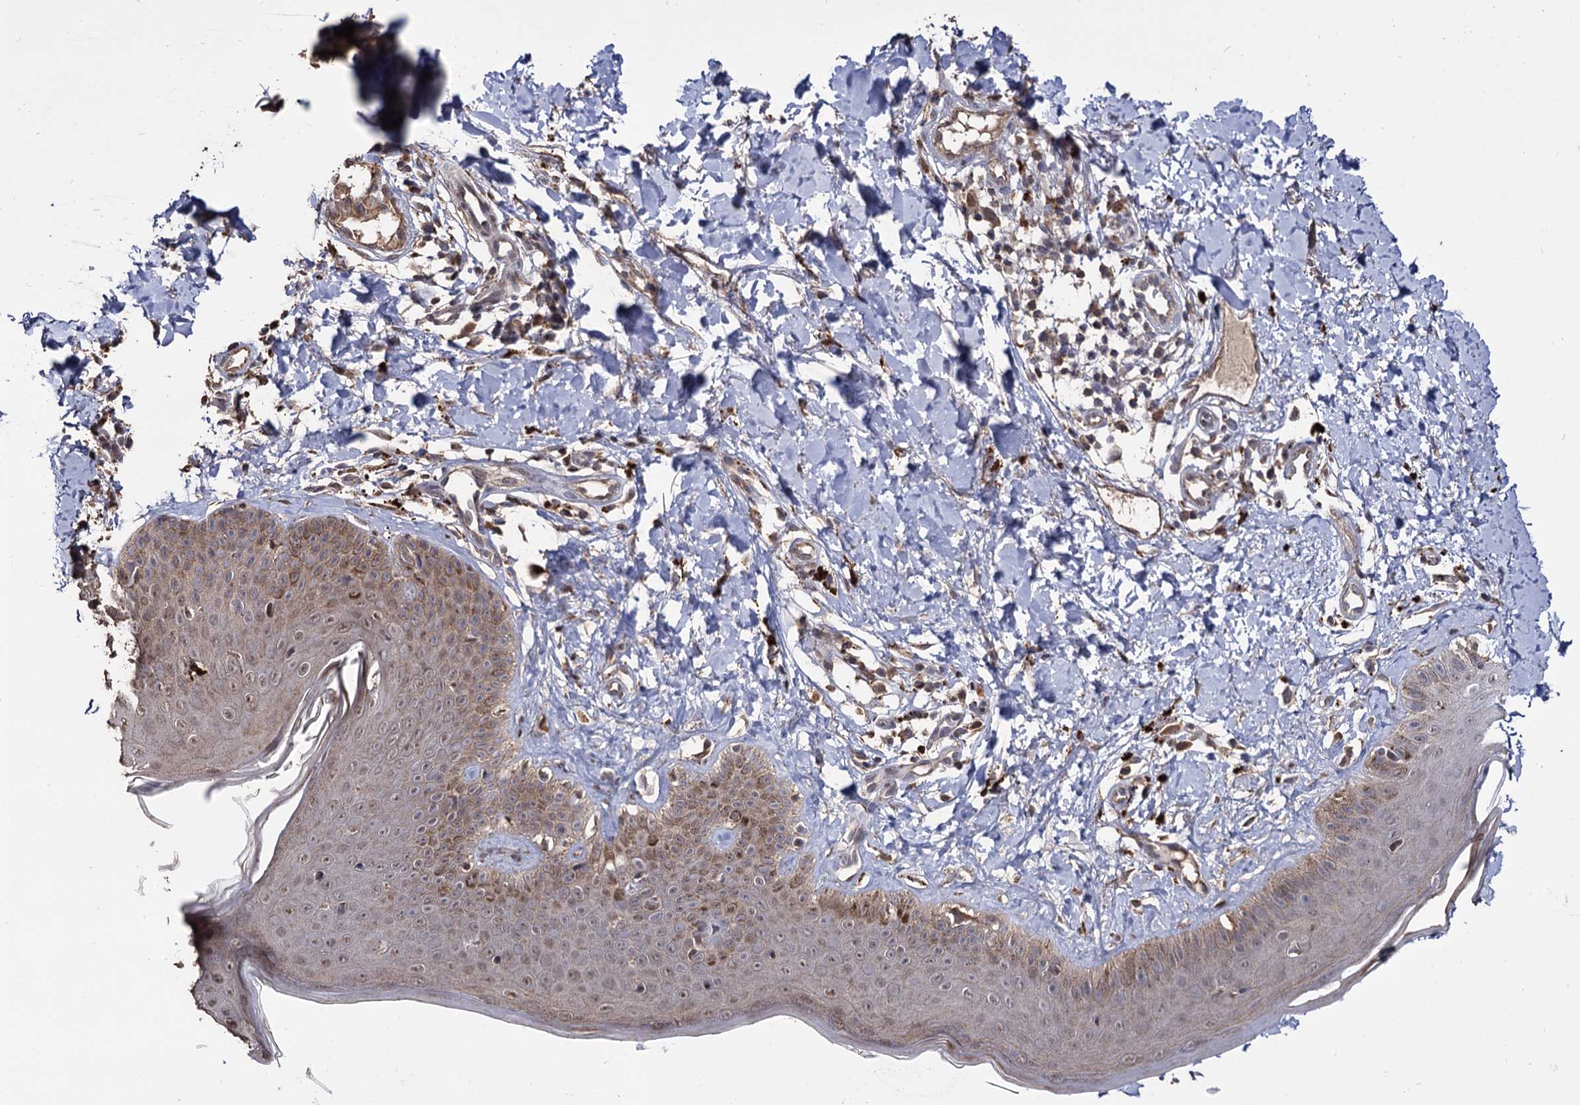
{"staining": {"intensity": "moderate", "quantity": ">75%", "location": "cytoplasmic/membranous"}, "tissue": "skin", "cell_type": "Fibroblasts", "image_type": "normal", "snomed": [{"axis": "morphology", "description": "Normal tissue, NOS"}, {"axis": "topography", "description": "Skin"}], "caption": "A brown stain shows moderate cytoplasmic/membranous positivity of a protein in fibroblasts of unremarkable human skin. Using DAB (brown) and hematoxylin (blue) stains, captured at high magnification using brightfield microscopy.", "gene": "MICAL2", "patient": {"sex": "male", "age": 52}}